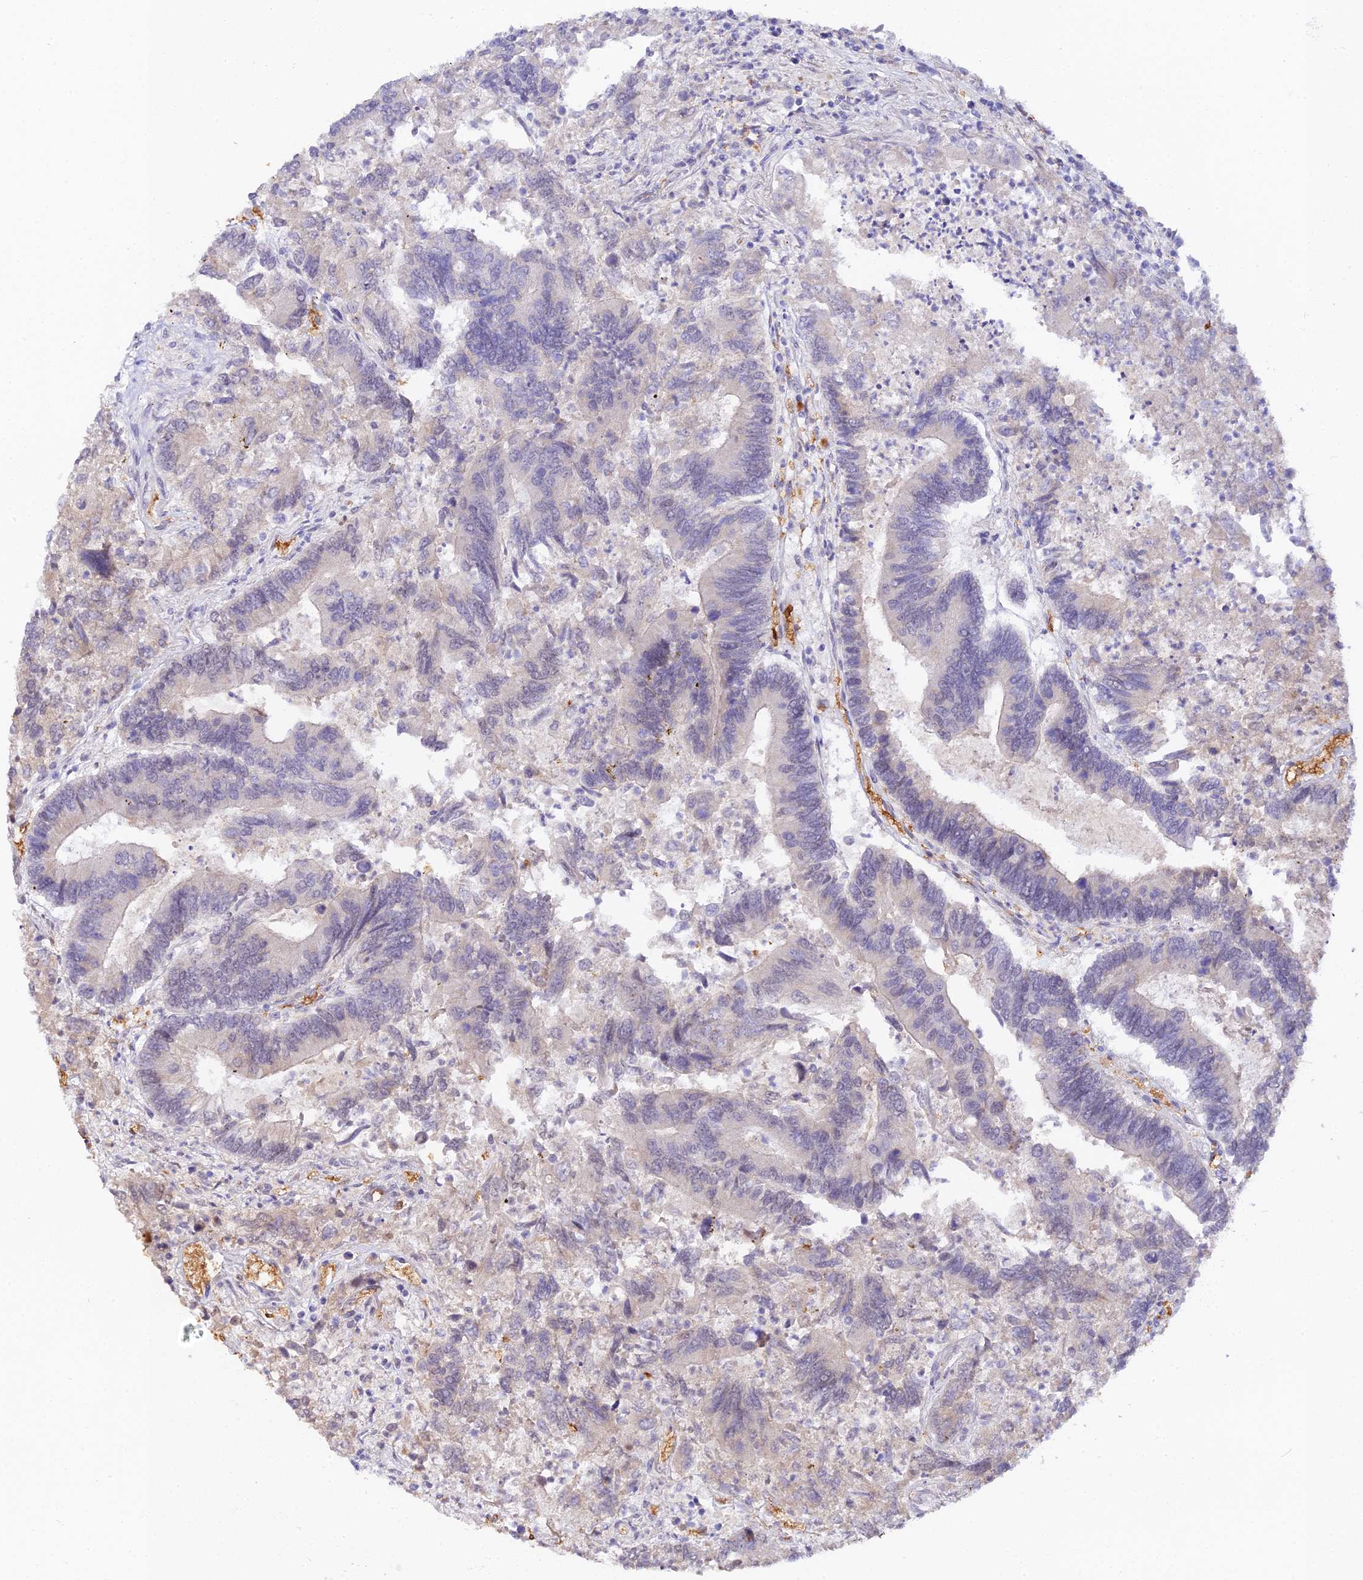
{"staining": {"intensity": "negative", "quantity": "none", "location": "none"}, "tissue": "colorectal cancer", "cell_type": "Tumor cells", "image_type": "cancer", "snomed": [{"axis": "morphology", "description": "Adenocarcinoma, NOS"}, {"axis": "topography", "description": "Colon"}], "caption": "Tumor cells show no significant protein expression in colorectal cancer.", "gene": "CFAP45", "patient": {"sex": "female", "age": 67}}